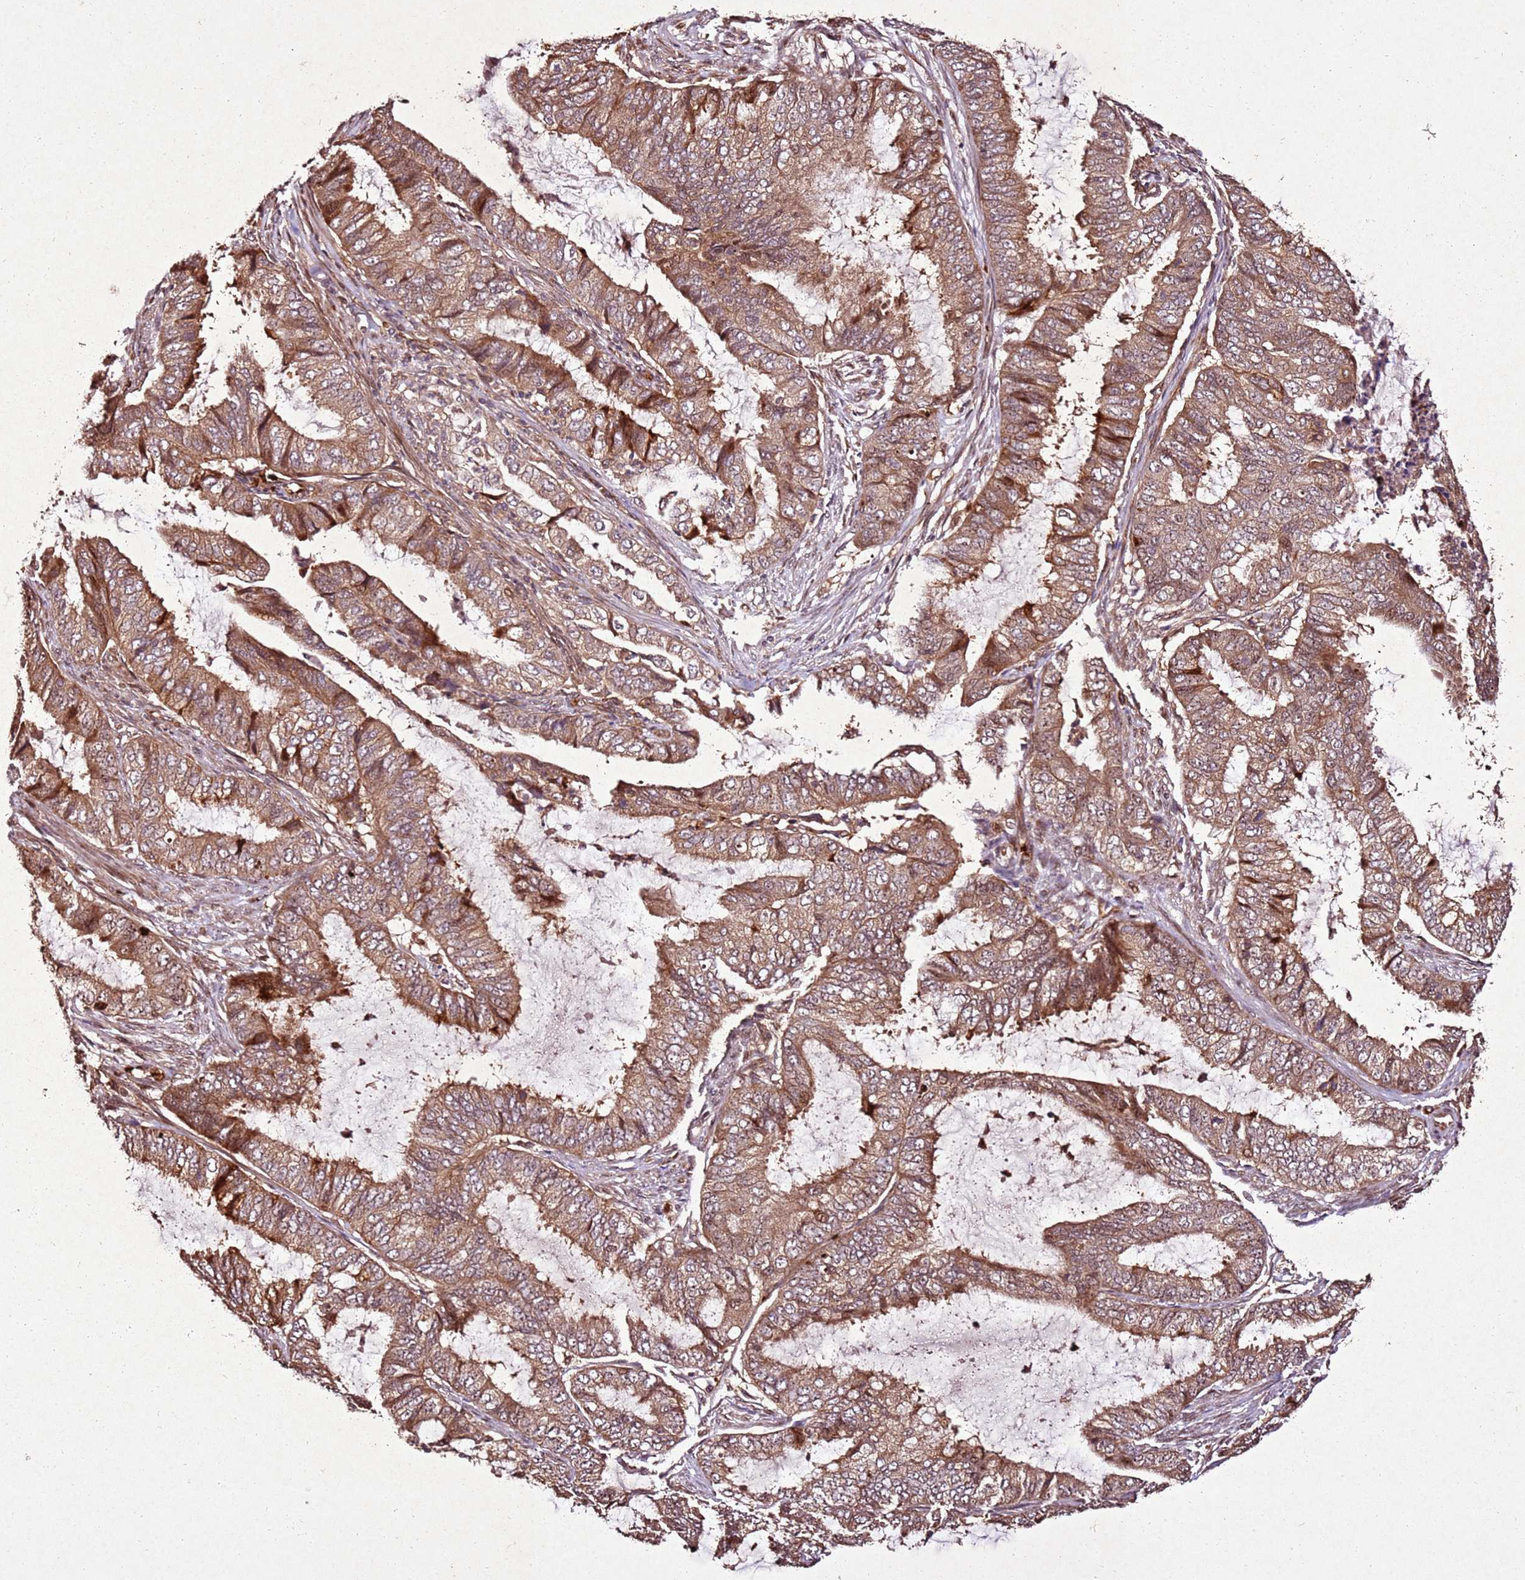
{"staining": {"intensity": "moderate", "quantity": ">75%", "location": "cytoplasmic/membranous"}, "tissue": "endometrial cancer", "cell_type": "Tumor cells", "image_type": "cancer", "snomed": [{"axis": "morphology", "description": "Adenocarcinoma, NOS"}, {"axis": "topography", "description": "Endometrium"}], "caption": "The micrograph displays a brown stain indicating the presence of a protein in the cytoplasmic/membranous of tumor cells in endometrial cancer. (DAB (3,3'-diaminobenzidine) = brown stain, brightfield microscopy at high magnification).", "gene": "PTMA", "patient": {"sex": "female", "age": 51}}